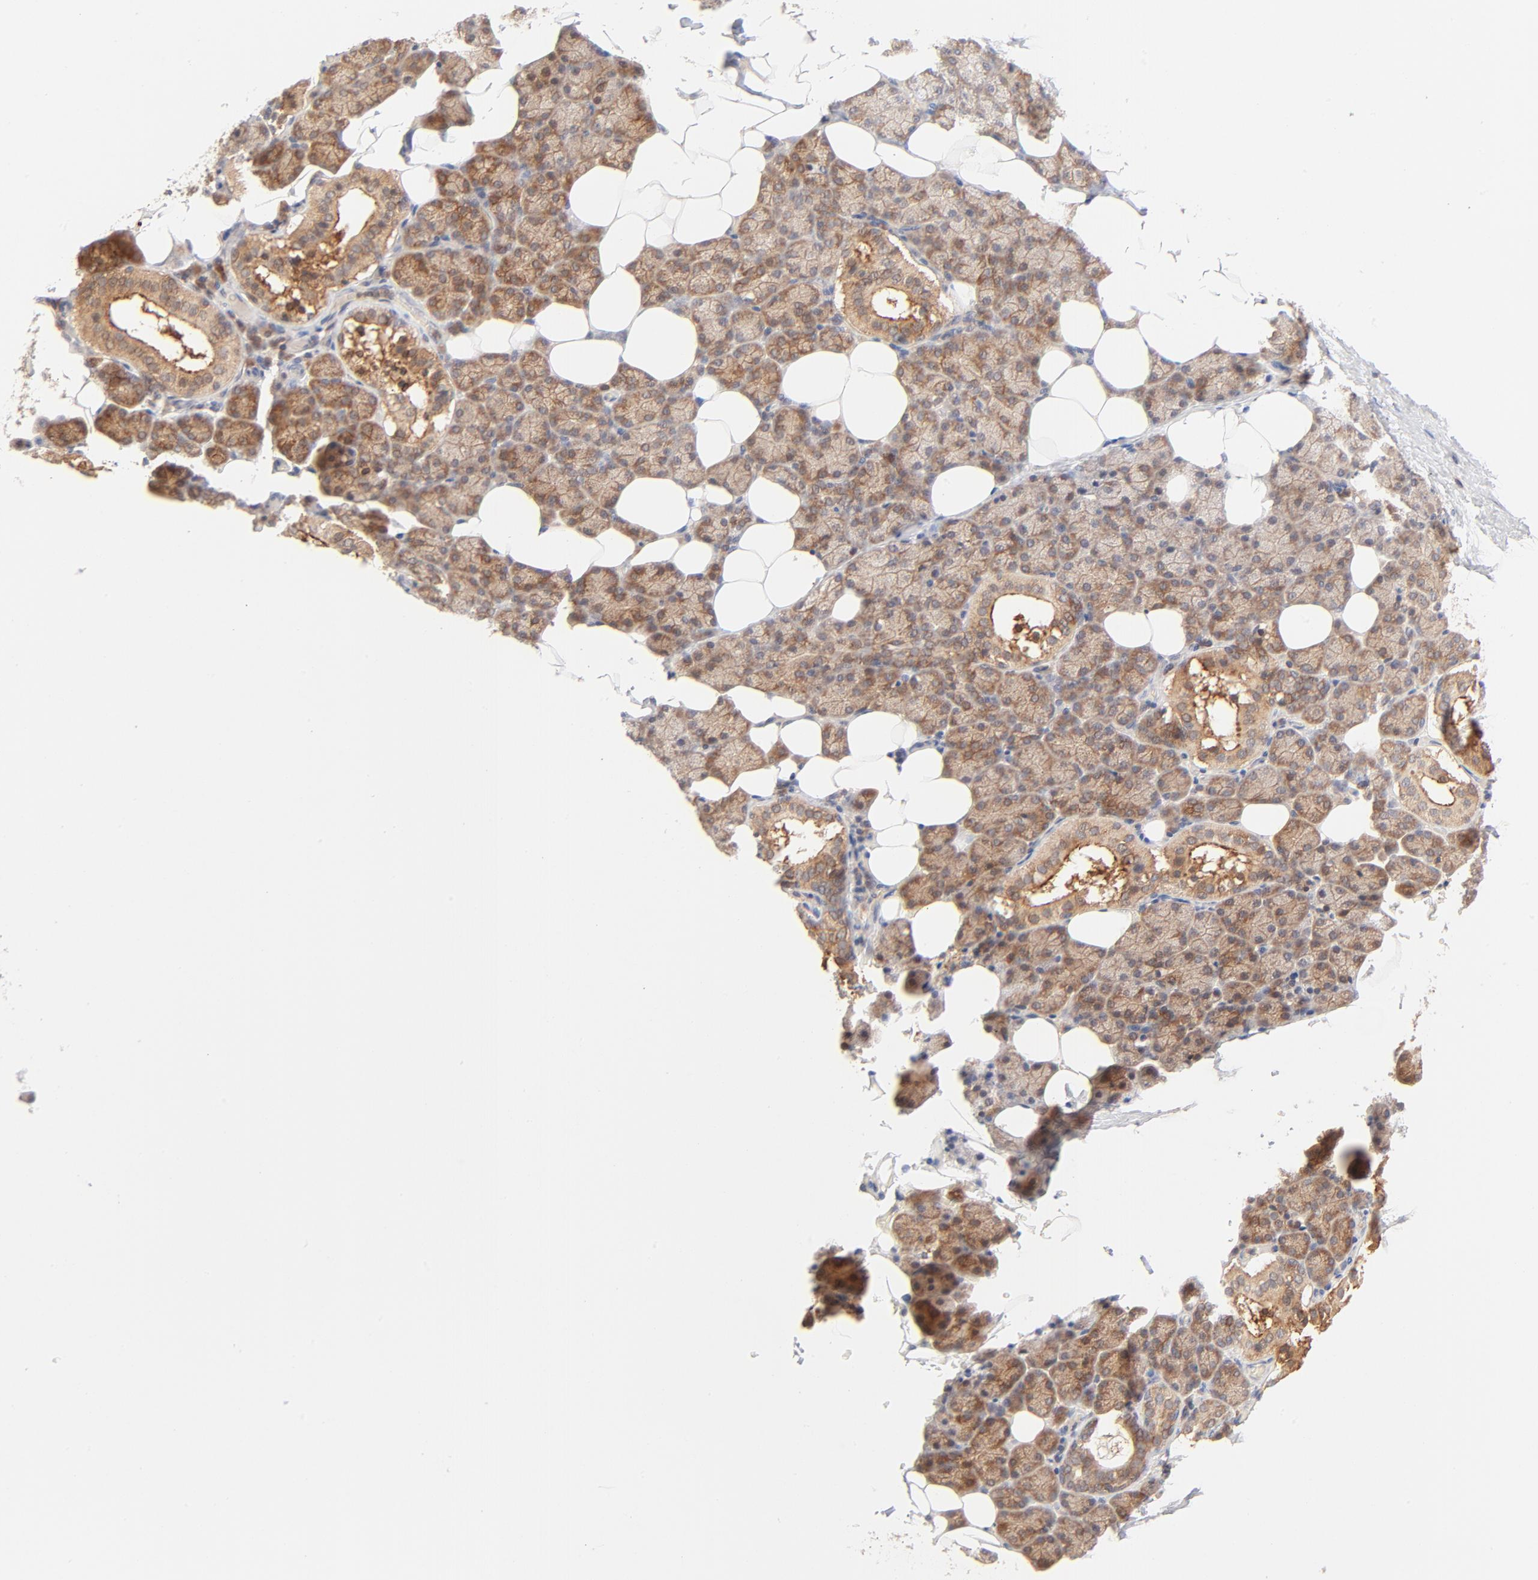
{"staining": {"intensity": "moderate", "quantity": ">75%", "location": "cytoplasmic/membranous"}, "tissue": "salivary gland", "cell_type": "Glandular cells", "image_type": "normal", "snomed": [{"axis": "morphology", "description": "Normal tissue, NOS"}, {"axis": "topography", "description": "Lymph node"}, {"axis": "topography", "description": "Salivary gland"}], "caption": "Protein expression by immunohistochemistry exhibits moderate cytoplasmic/membranous staining in approximately >75% of glandular cells in unremarkable salivary gland. The staining is performed using DAB brown chromogen to label protein expression. The nuclei are counter-stained blue using hematoxylin.", "gene": "CSPG4", "patient": {"sex": "male", "age": 8}}